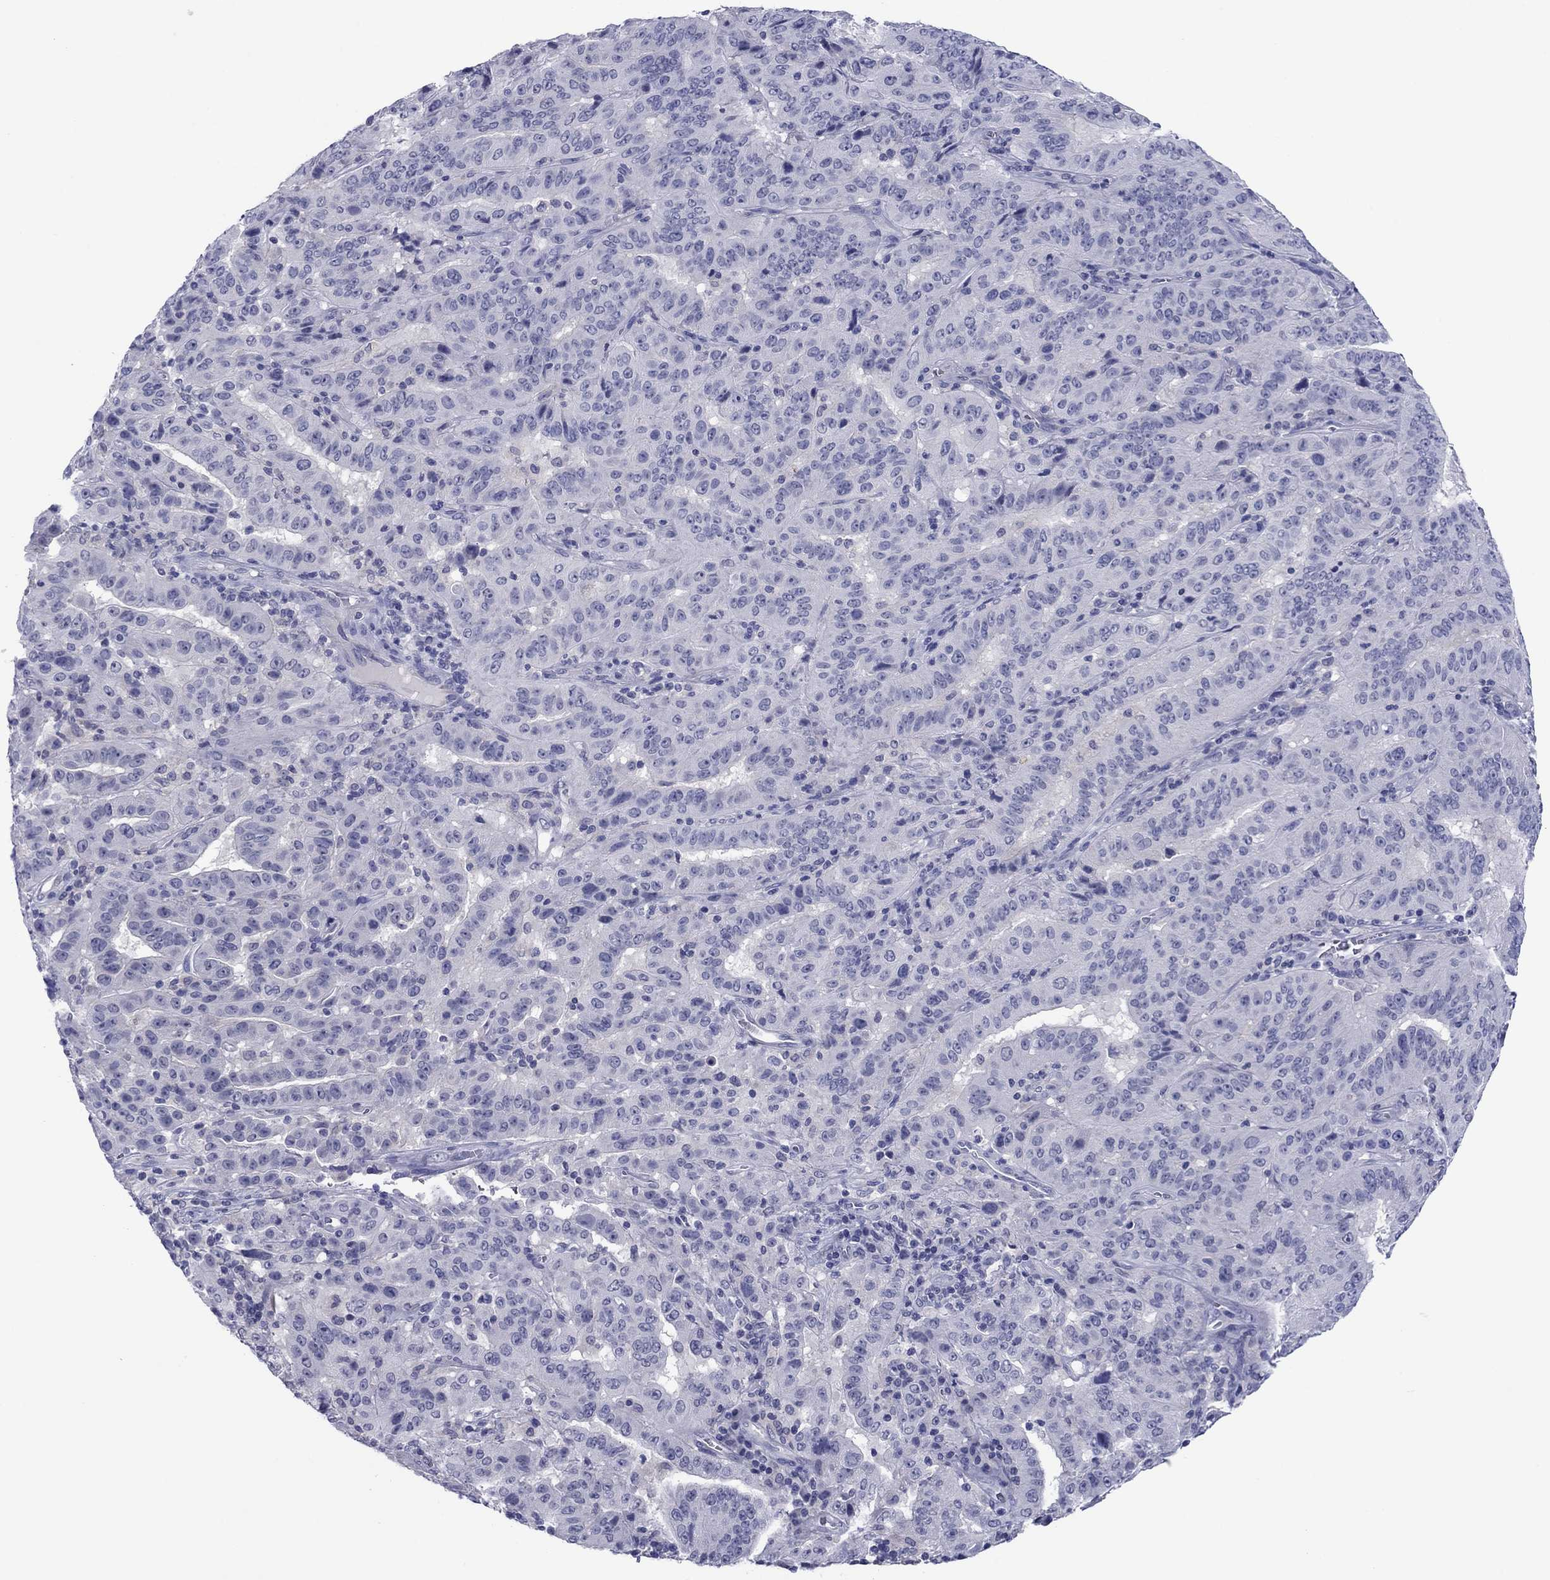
{"staining": {"intensity": "negative", "quantity": "none", "location": "none"}, "tissue": "pancreatic cancer", "cell_type": "Tumor cells", "image_type": "cancer", "snomed": [{"axis": "morphology", "description": "Adenocarcinoma, NOS"}, {"axis": "topography", "description": "Pancreas"}], "caption": "This is a image of immunohistochemistry (IHC) staining of pancreatic cancer (adenocarcinoma), which shows no staining in tumor cells.", "gene": "TCFL5", "patient": {"sex": "male", "age": 63}}